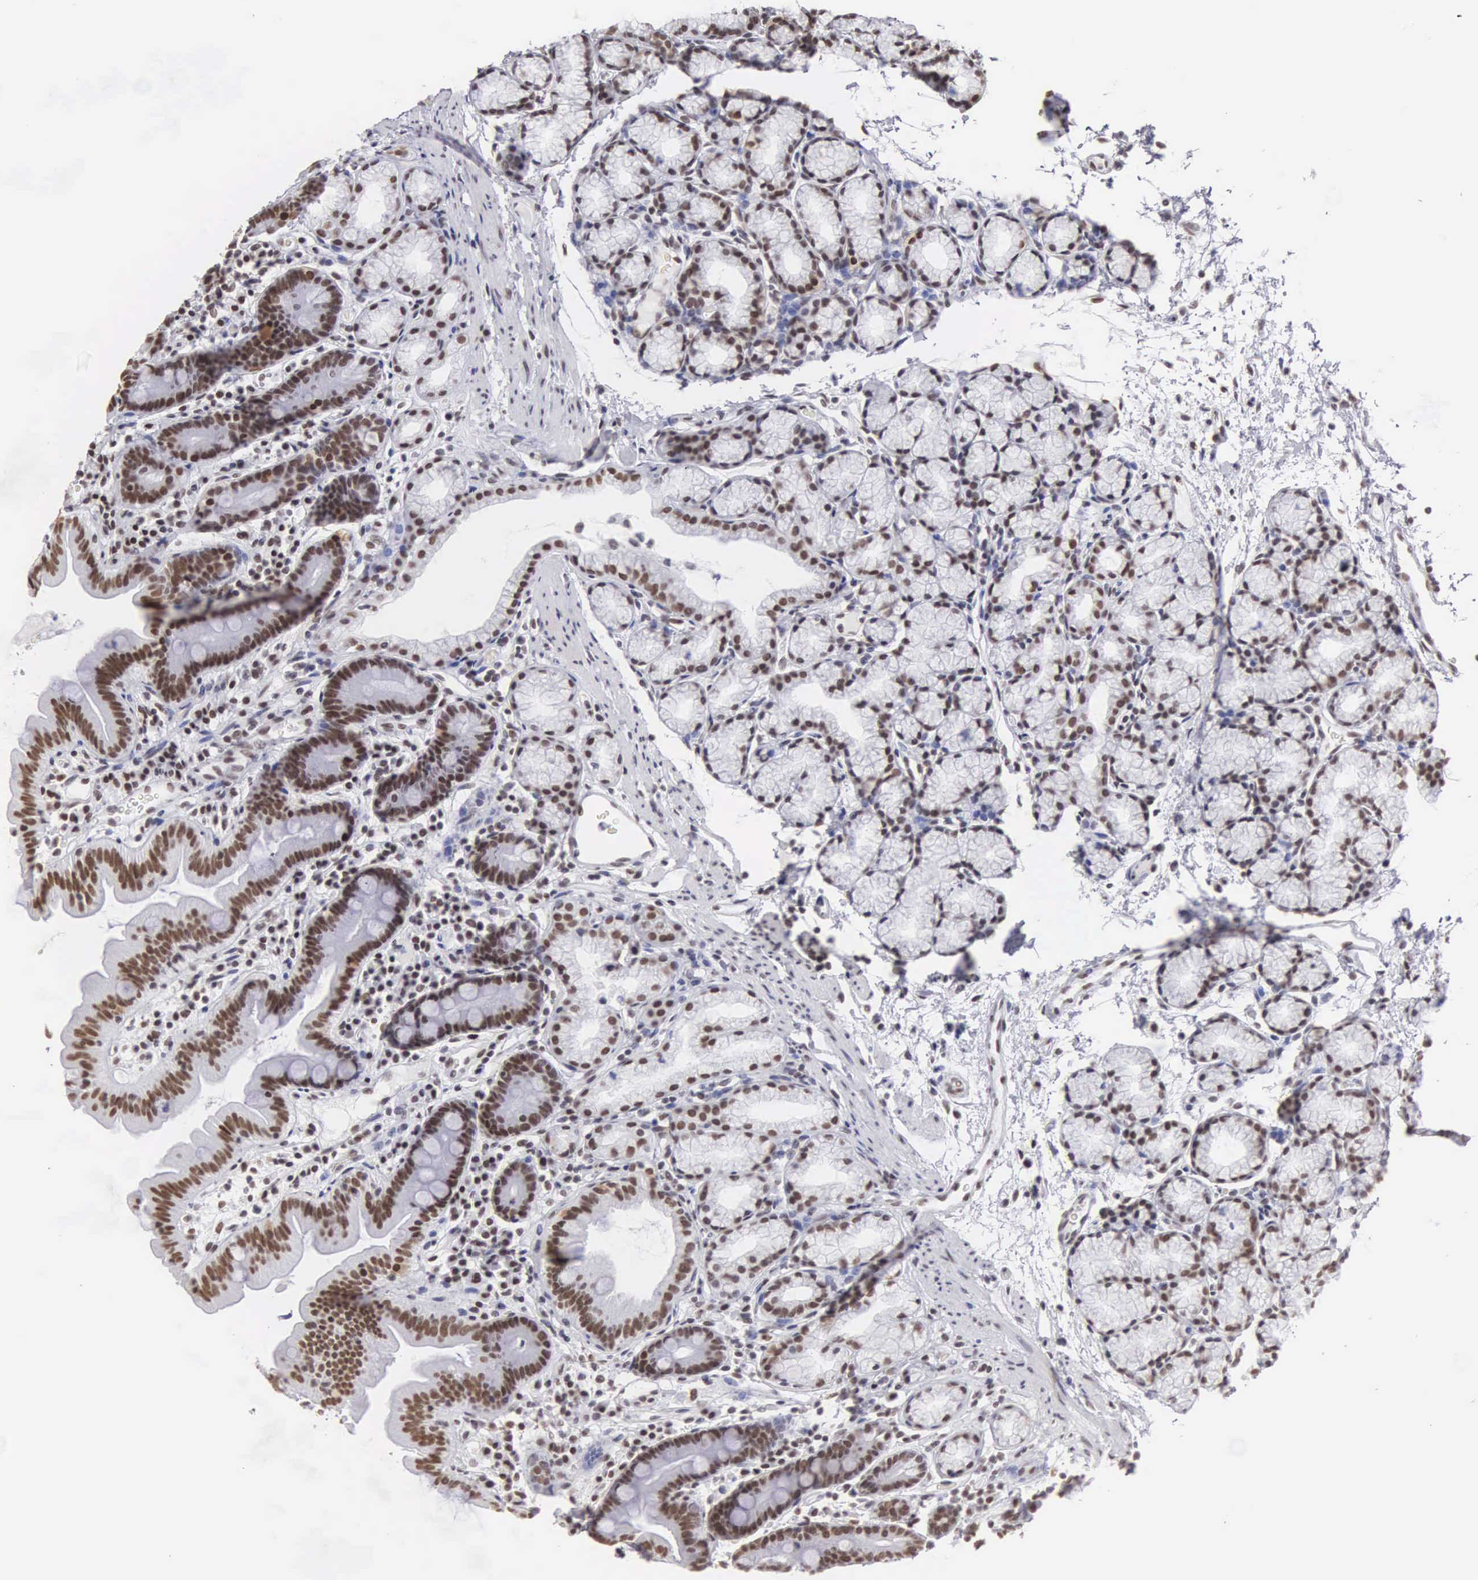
{"staining": {"intensity": "strong", "quantity": ">75%", "location": "nuclear"}, "tissue": "duodenum", "cell_type": "Glandular cells", "image_type": "normal", "snomed": [{"axis": "morphology", "description": "Normal tissue, NOS"}, {"axis": "topography", "description": "Duodenum"}], "caption": "The image displays a brown stain indicating the presence of a protein in the nuclear of glandular cells in duodenum. (Stains: DAB (3,3'-diaminobenzidine) in brown, nuclei in blue, Microscopy: brightfield microscopy at high magnification).", "gene": "CSTF2", "patient": {"sex": "female", "age": 48}}